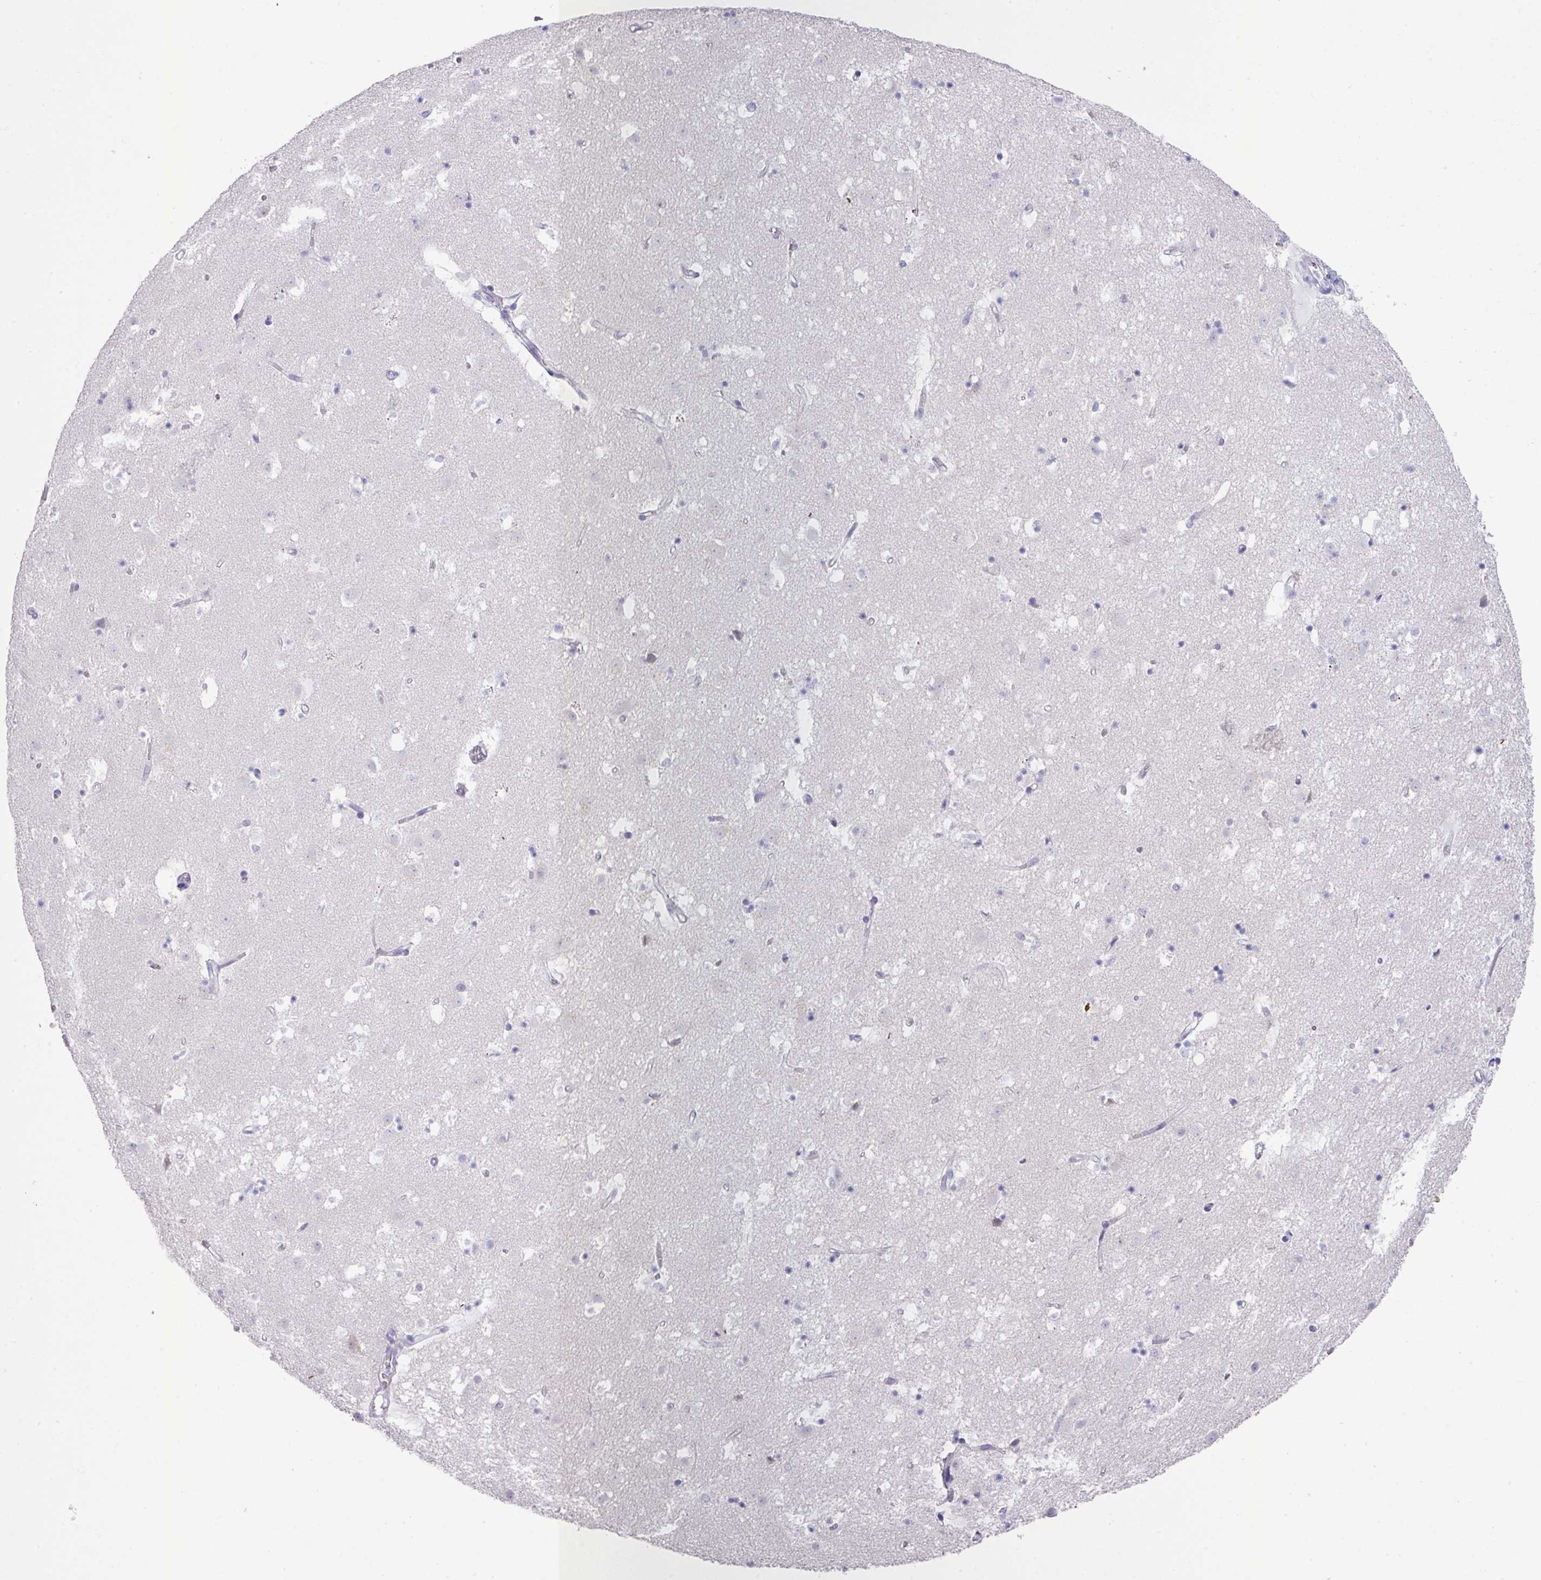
{"staining": {"intensity": "negative", "quantity": "none", "location": "none"}, "tissue": "caudate", "cell_type": "Glial cells", "image_type": "normal", "snomed": [{"axis": "morphology", "description": "Normal tissue, NOS"}, {"axis": "topography", "description": "Lateral ventricle wall"}], "caption": "High power microscopy image of an immunohistochemistry (IHC) micrograph of unremarkable caudate, revealing no significant staining in glial cells.", "gene": "GLI4", "patient": {"sex": "male", "age": 58}}